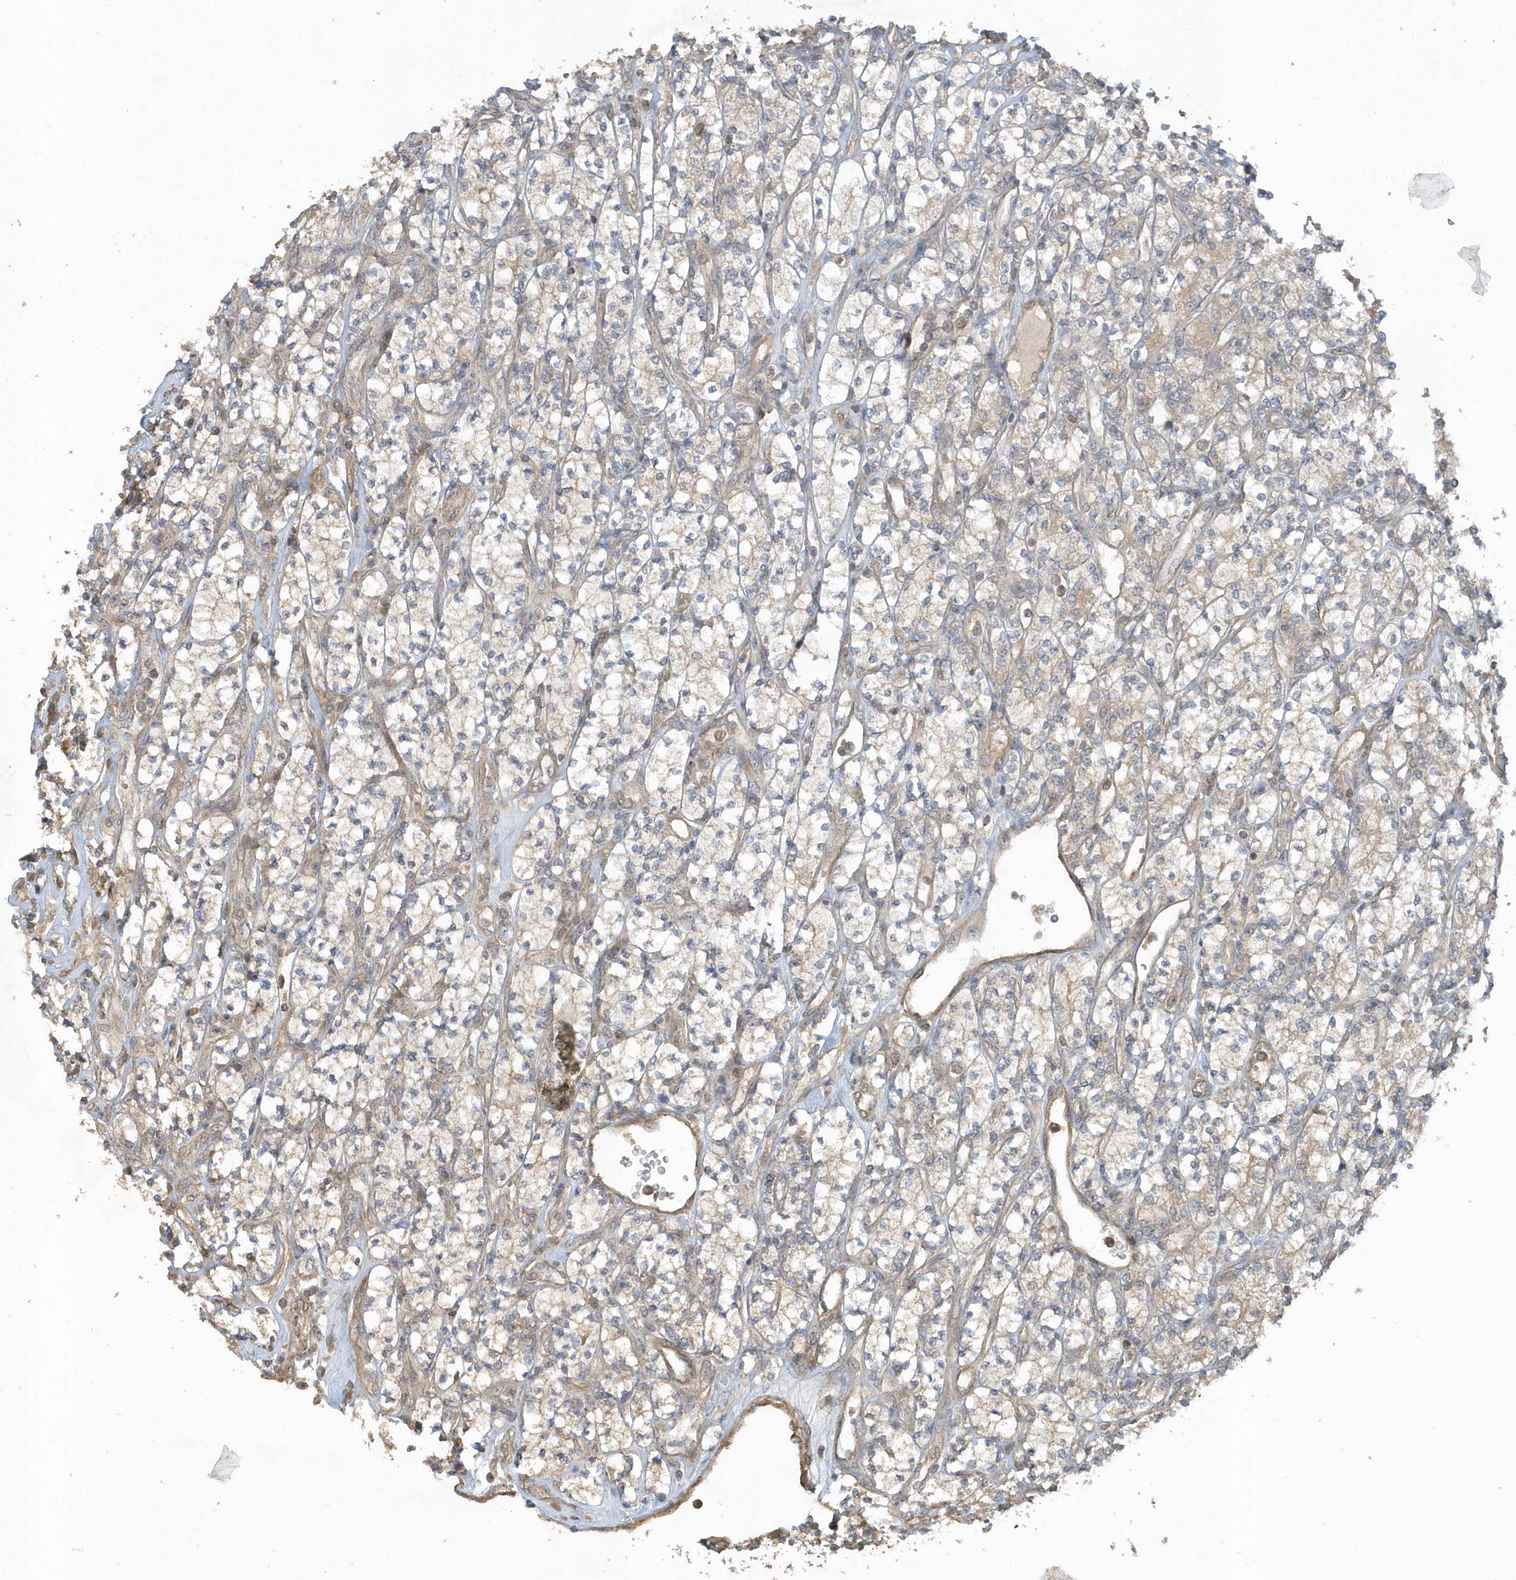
{"staining": {"intensity": "weak", "quantity": "25%-75%", "location": "cytoplasmic/membranous"}, "tissue": "renal cancer", "cell_type": "Tumor cells", "image_type": "cancer", "snomed": [{"axis": "morphology", "description": "Adenocarcinoma, NOS"}, {"axis": "topography", "description": "Kidney"}], "caption": "Protein analysis of adenocarcinoma (renal) tissue displays weak cytoplasmic/membranous positivity in approximately 25%-75% of tumor cells.", "gene": "THG1L", "patient": {"sex": "male", "age": 77}}